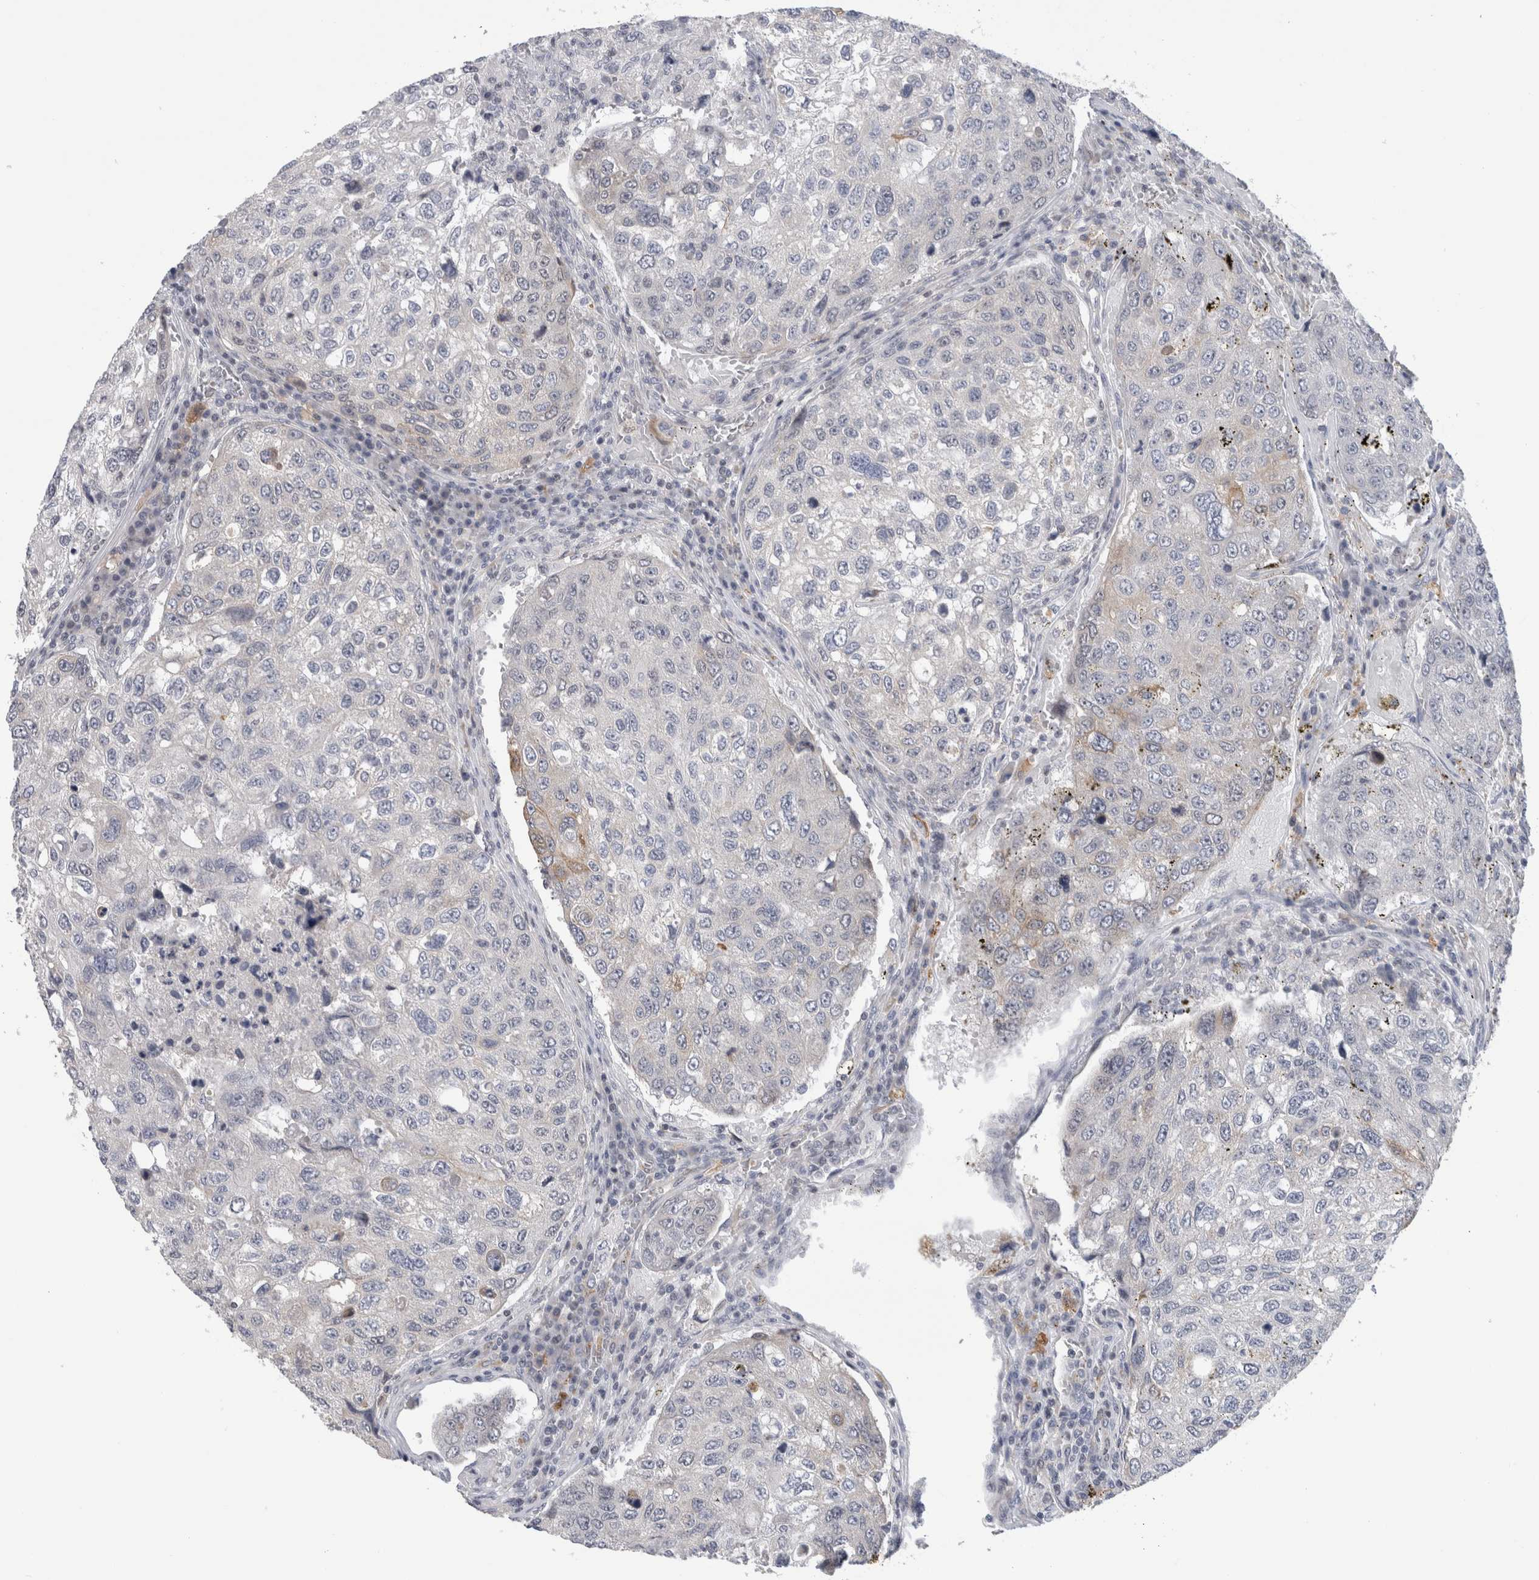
{"staining": {"intensity": "negative", "quantity": "none", "location": "none"}, "tissue": "urothelial cancer", "cell_type": "Tumor cells", "image_type": "cancer", "snomed": [{"axis": "morphology", "description": "Urothelial carcinoma, High grade"}, {"axis": "topography", "description": "Lymph node"}, {"axis": "topography", "description": "Urinary bladder"}], "caption": "Urothelial cancer stained for a protein using immunohistochemistry demonstrates no positivity tumor cells.", "gene": "SYTL5", "patient": {"sex": "male", "age": 51}}